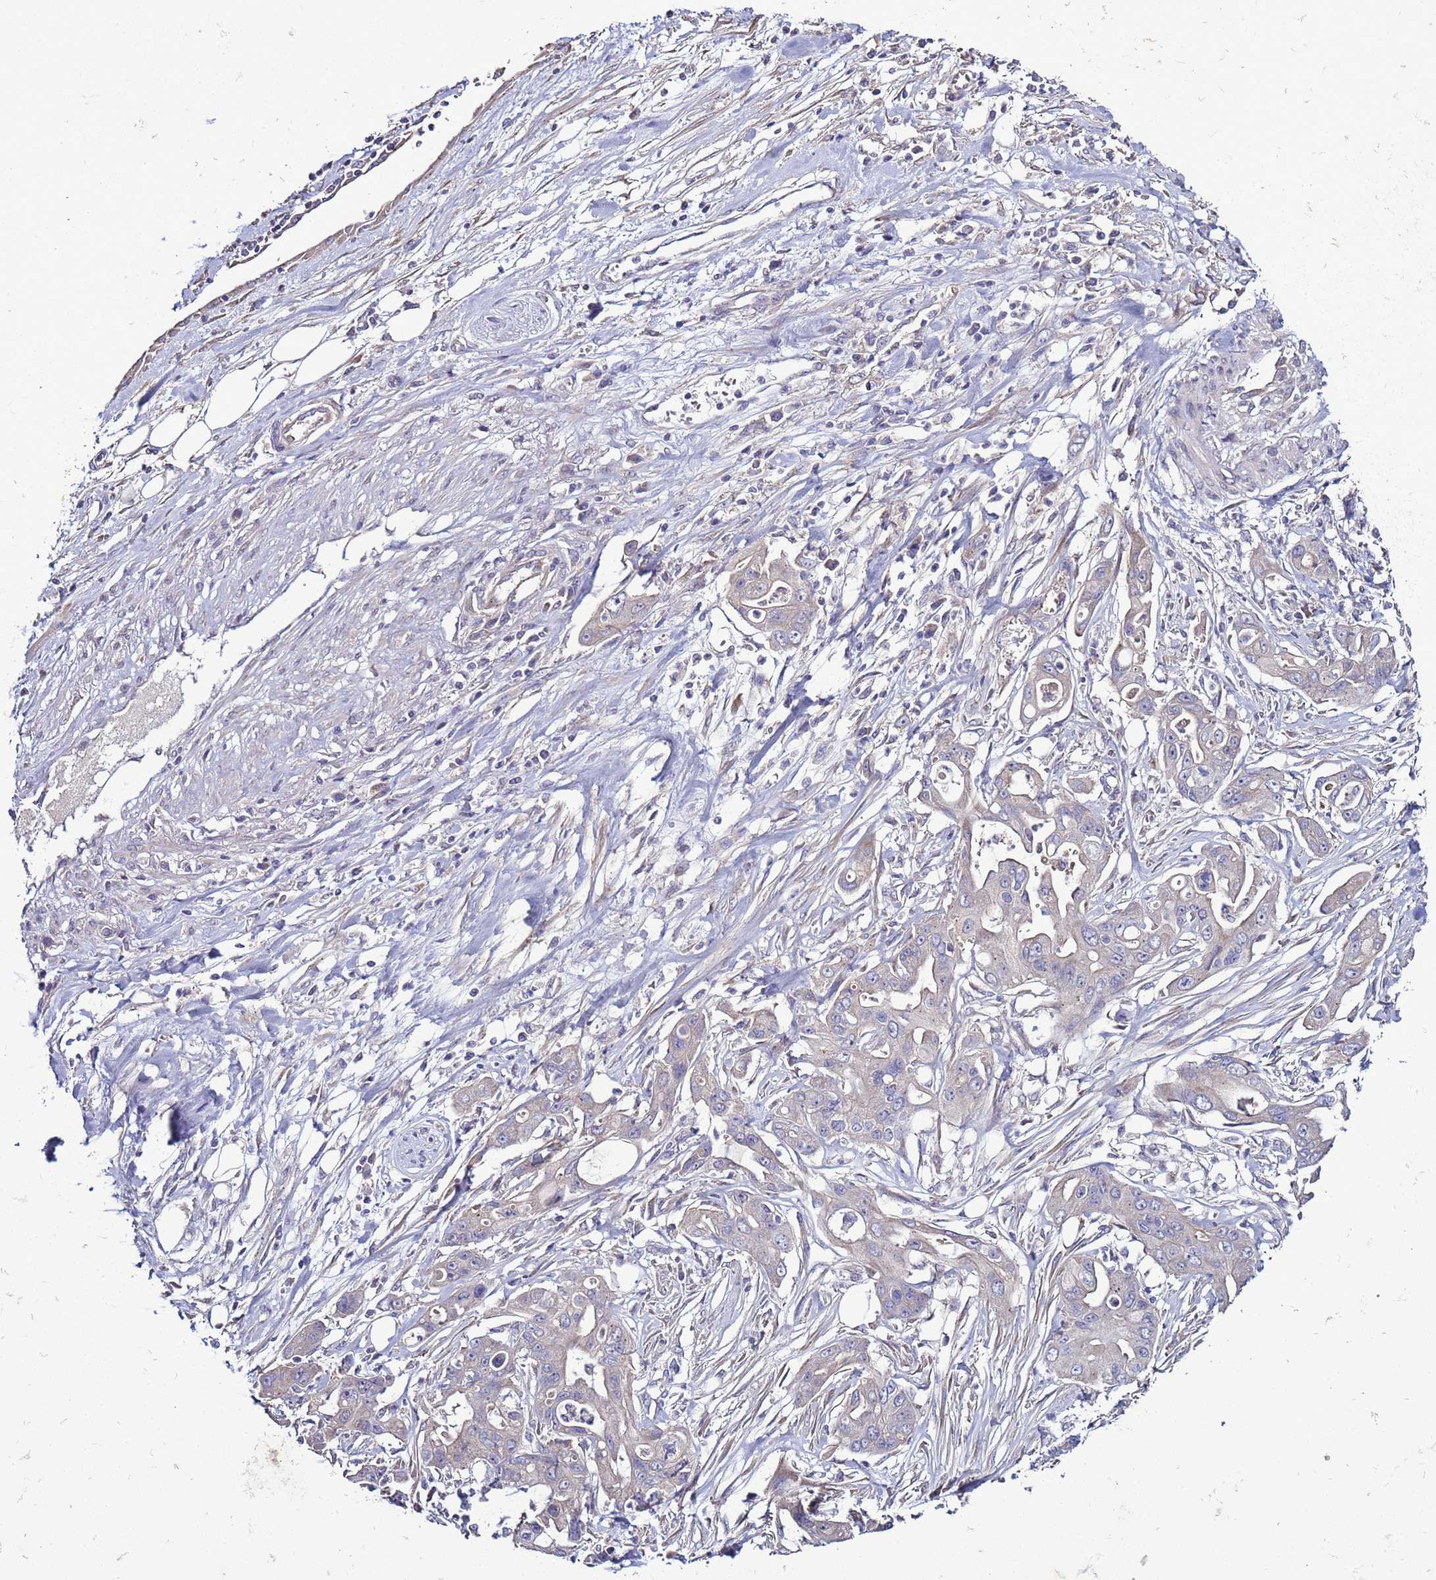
{"staining": {"intensity": "negative", "quantity": "none", "location": "none"}, "tissue": "ovarian cancer", "cell_type": "Tumor cells", "image_type": "cancer", "snomed": [{"axis": "morphology", "description": "Cystadenocarcinoma, mucinous, NOS"}, {"axis": "topography", "description": "Ovary"}], "caption": "Immunohistochemistry photomicrograph of ovarian cancer (mucinous cystadenocarcinoma) stained for a protein (brown), which reveals no staining in tumor cells.", "gene": "RABL2B", "patient": {"sex": "female", "age": 70}}